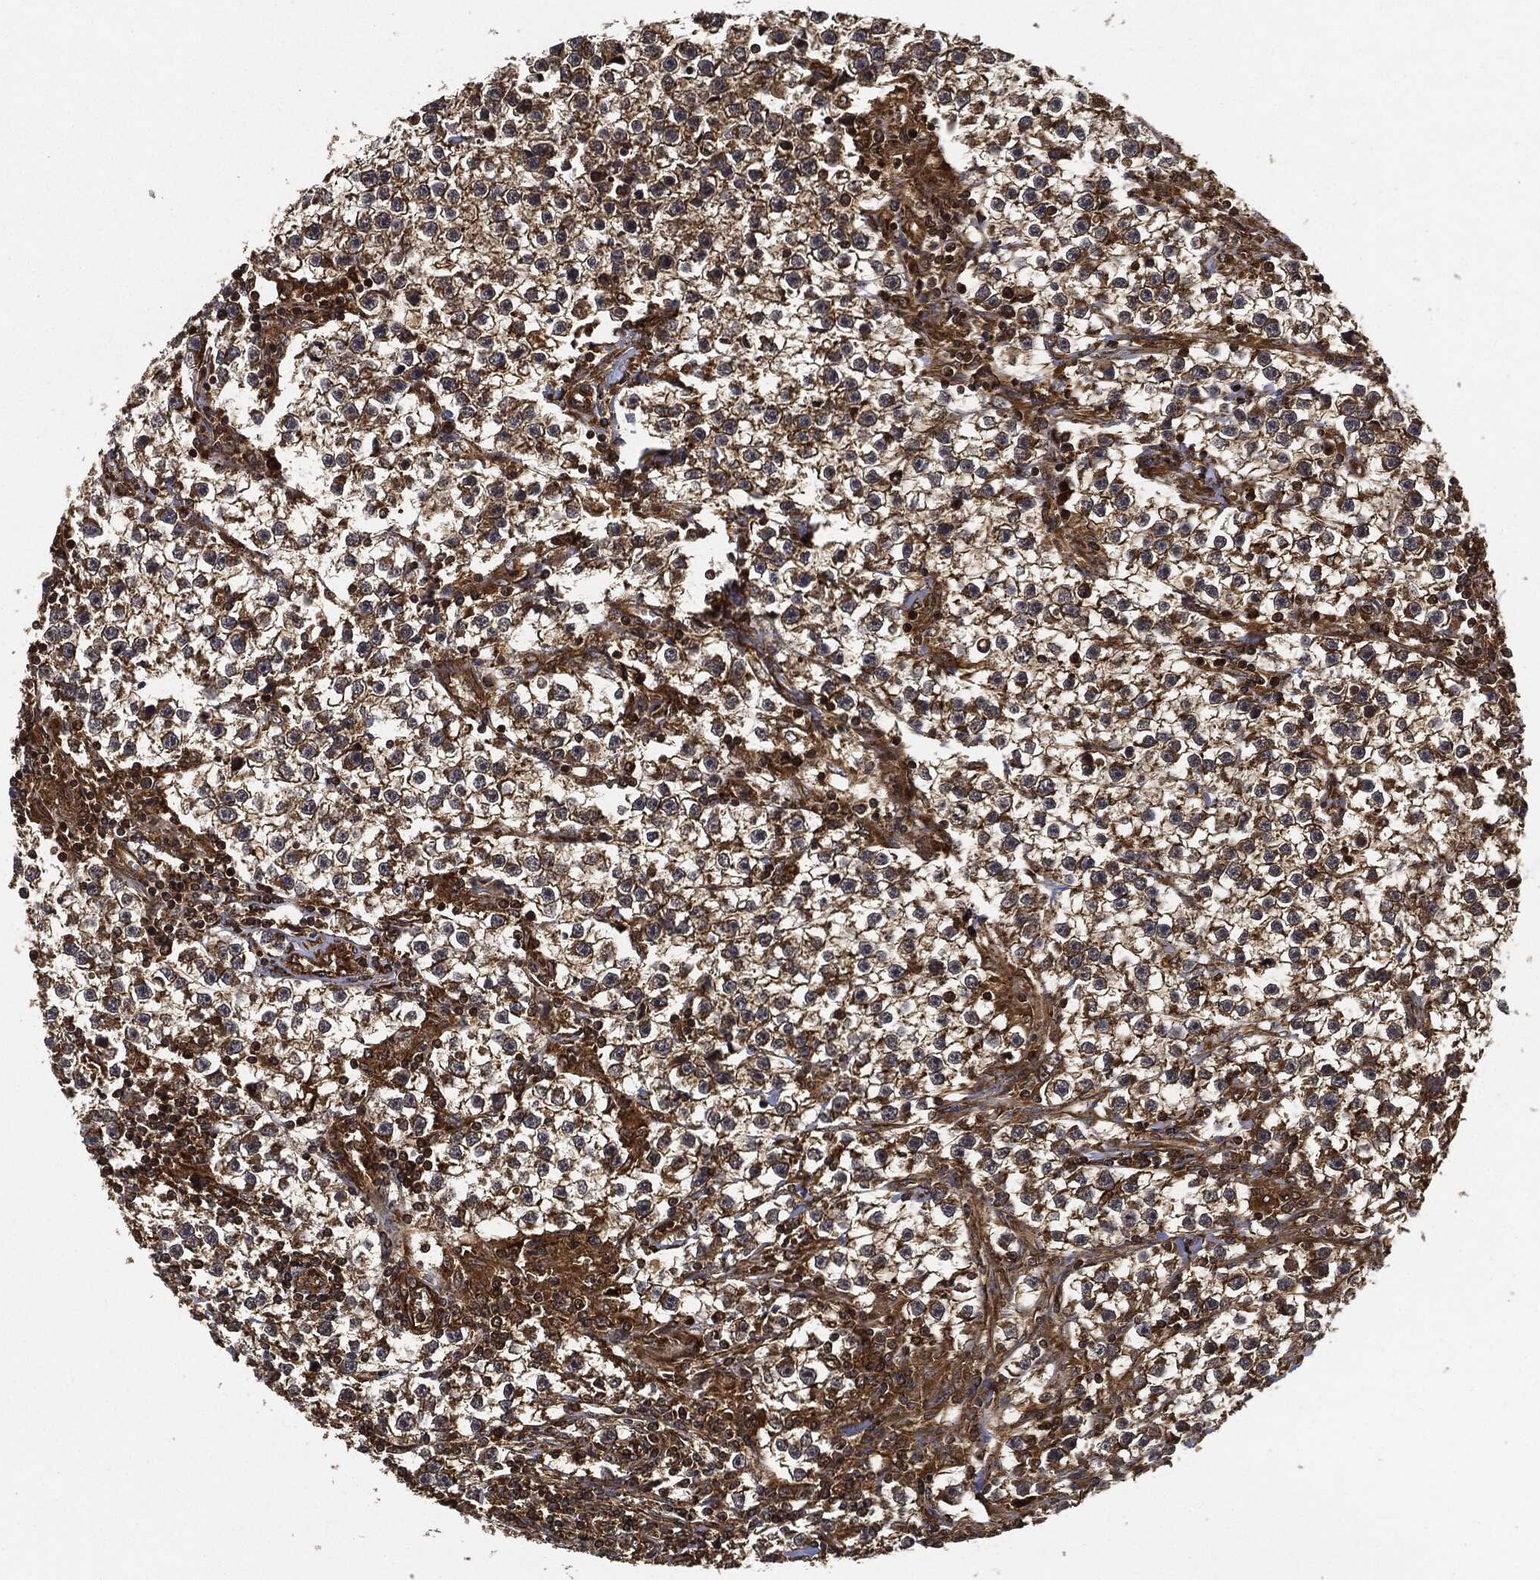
{"staining": {"intensity": "strong", "quantity": ">75%", "location": "cytoplasmic/membranous"}, "tissue": "testis cancer", "cell_type": "Tumor cells", "image_type": "cancer", "snomed": [{"axis": "morphology", "description": "Seminoma, NOS"}, {"axis": "topography", "description": "Testis"}], "caption": "Immunohistochemical staining of human testis cancer (seminoma) exhibits strong cytoplasmic/membranous protein expression in about >75% of tumor cells. The protein is shown in brown color, while the nuclei are stained blue.", "gene": "CEP290", "patient": {"sex": "male", "age": 59}}